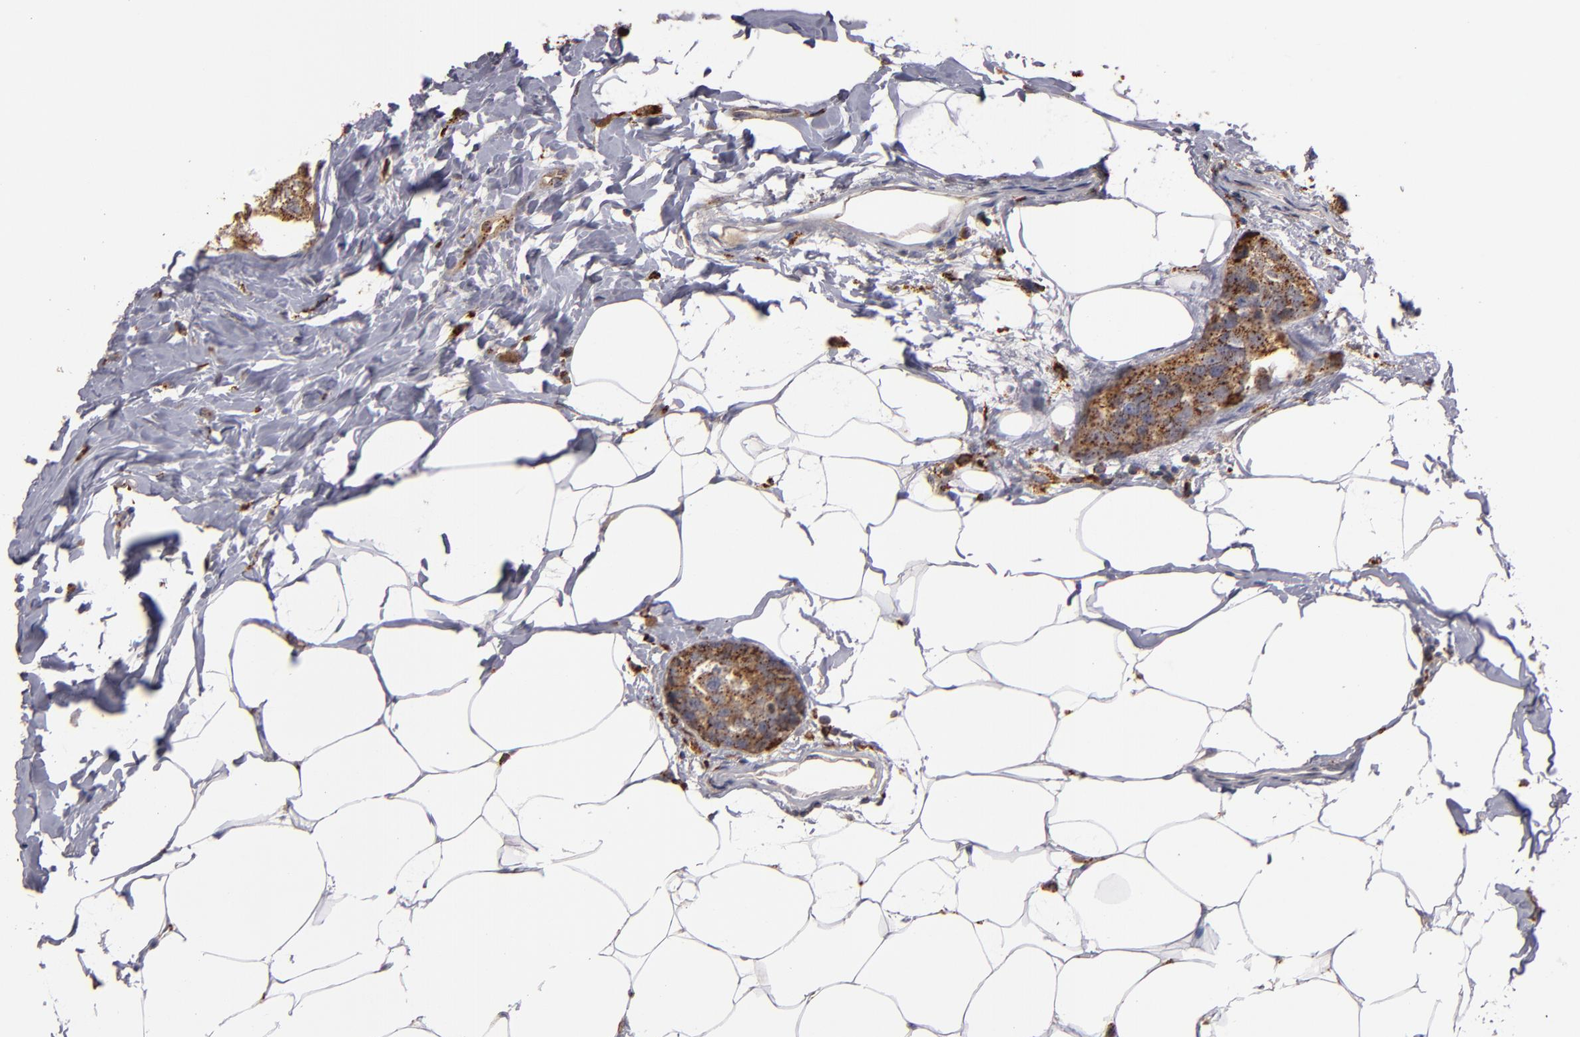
{"staining": {"intensity": "strong", "quantity": ">75%", "location": "cytoplasmic/membranous"}, "tissue": "breast cancer", "cell_type": "Tumor cells", "image_type": "cancer", "snomed": [{"axis": "morphology", "description": "Normal tissue, NOS"}, {"axis": "morphology", "description": "Duct carcinoma"}, {"axis": "topography", "description": "Breast"}], "caption": "Immunohistochemistry (IHC) (DAB) staining of breast invasive ductal carcinoma demonstrates strong cytoplasmic/membranous protein expression in approximately >75% of tumor cells.", "gene": "TRAF1", "patient": {"sex": "female", "age": 50}}